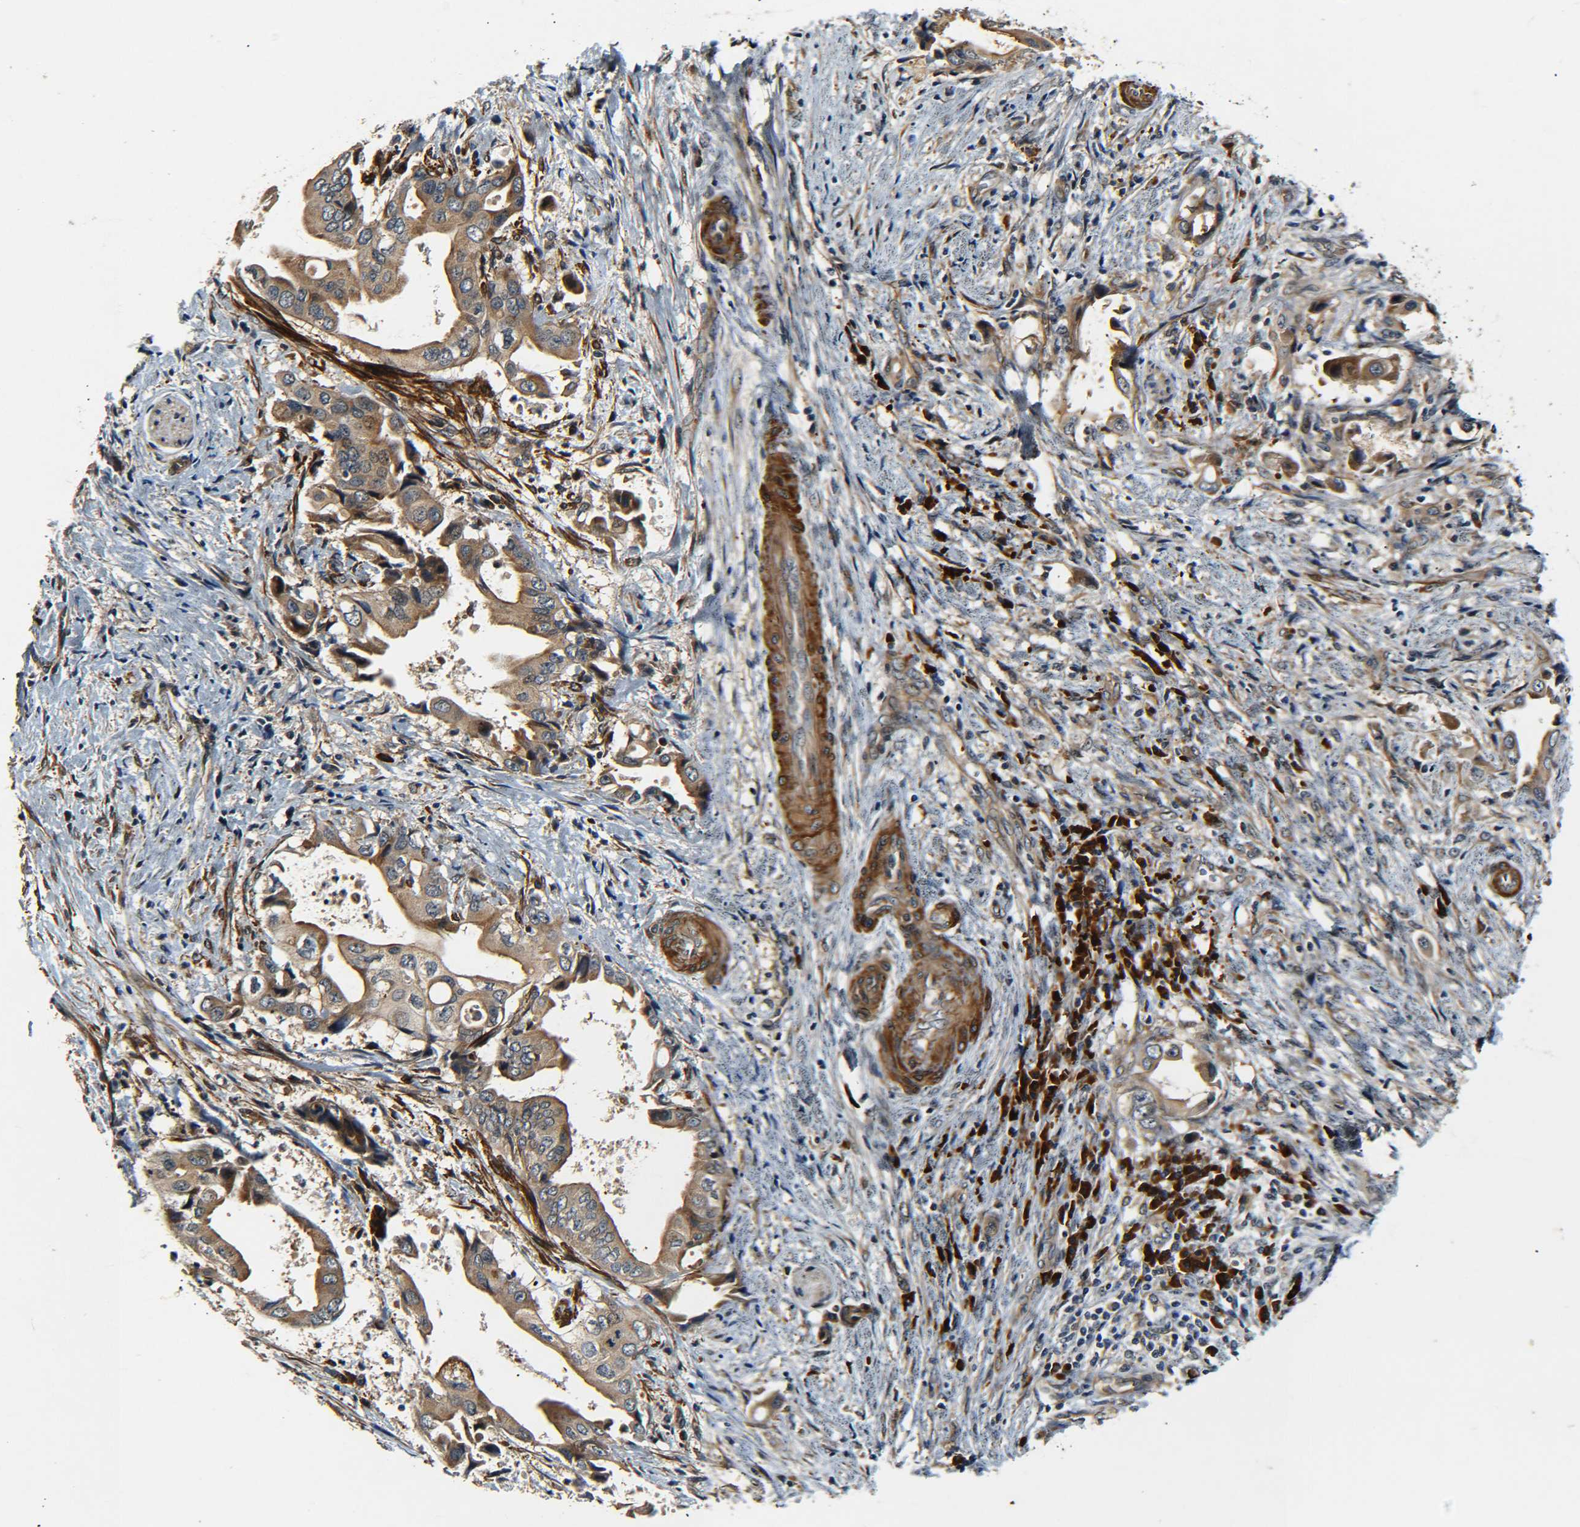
{"staining": {"intensity": "moderate", "quantity": ">75%", "location": "cytoplasmic/membranous"}, "tissue": "liver cancer", "cell_type": "Tumor cells", "image_type": "cancer", "snomed": [{"axis": "morphology", "description": "Cholangiocarcinoma"}, {"axis": "topography", "description": "Liver"}], "caption": "Protein expression analysis of human liver cholangiocarcinoma reveals moderate cytoplasmic/membranous staining in about >75% of tumor cells. Using DAB (brown) and hematoxylin (blue) stains, captured at high magnification using brightfield microscopy.", "gene": "MEIS1", "patient": {"sex": "male", "age": 58}}